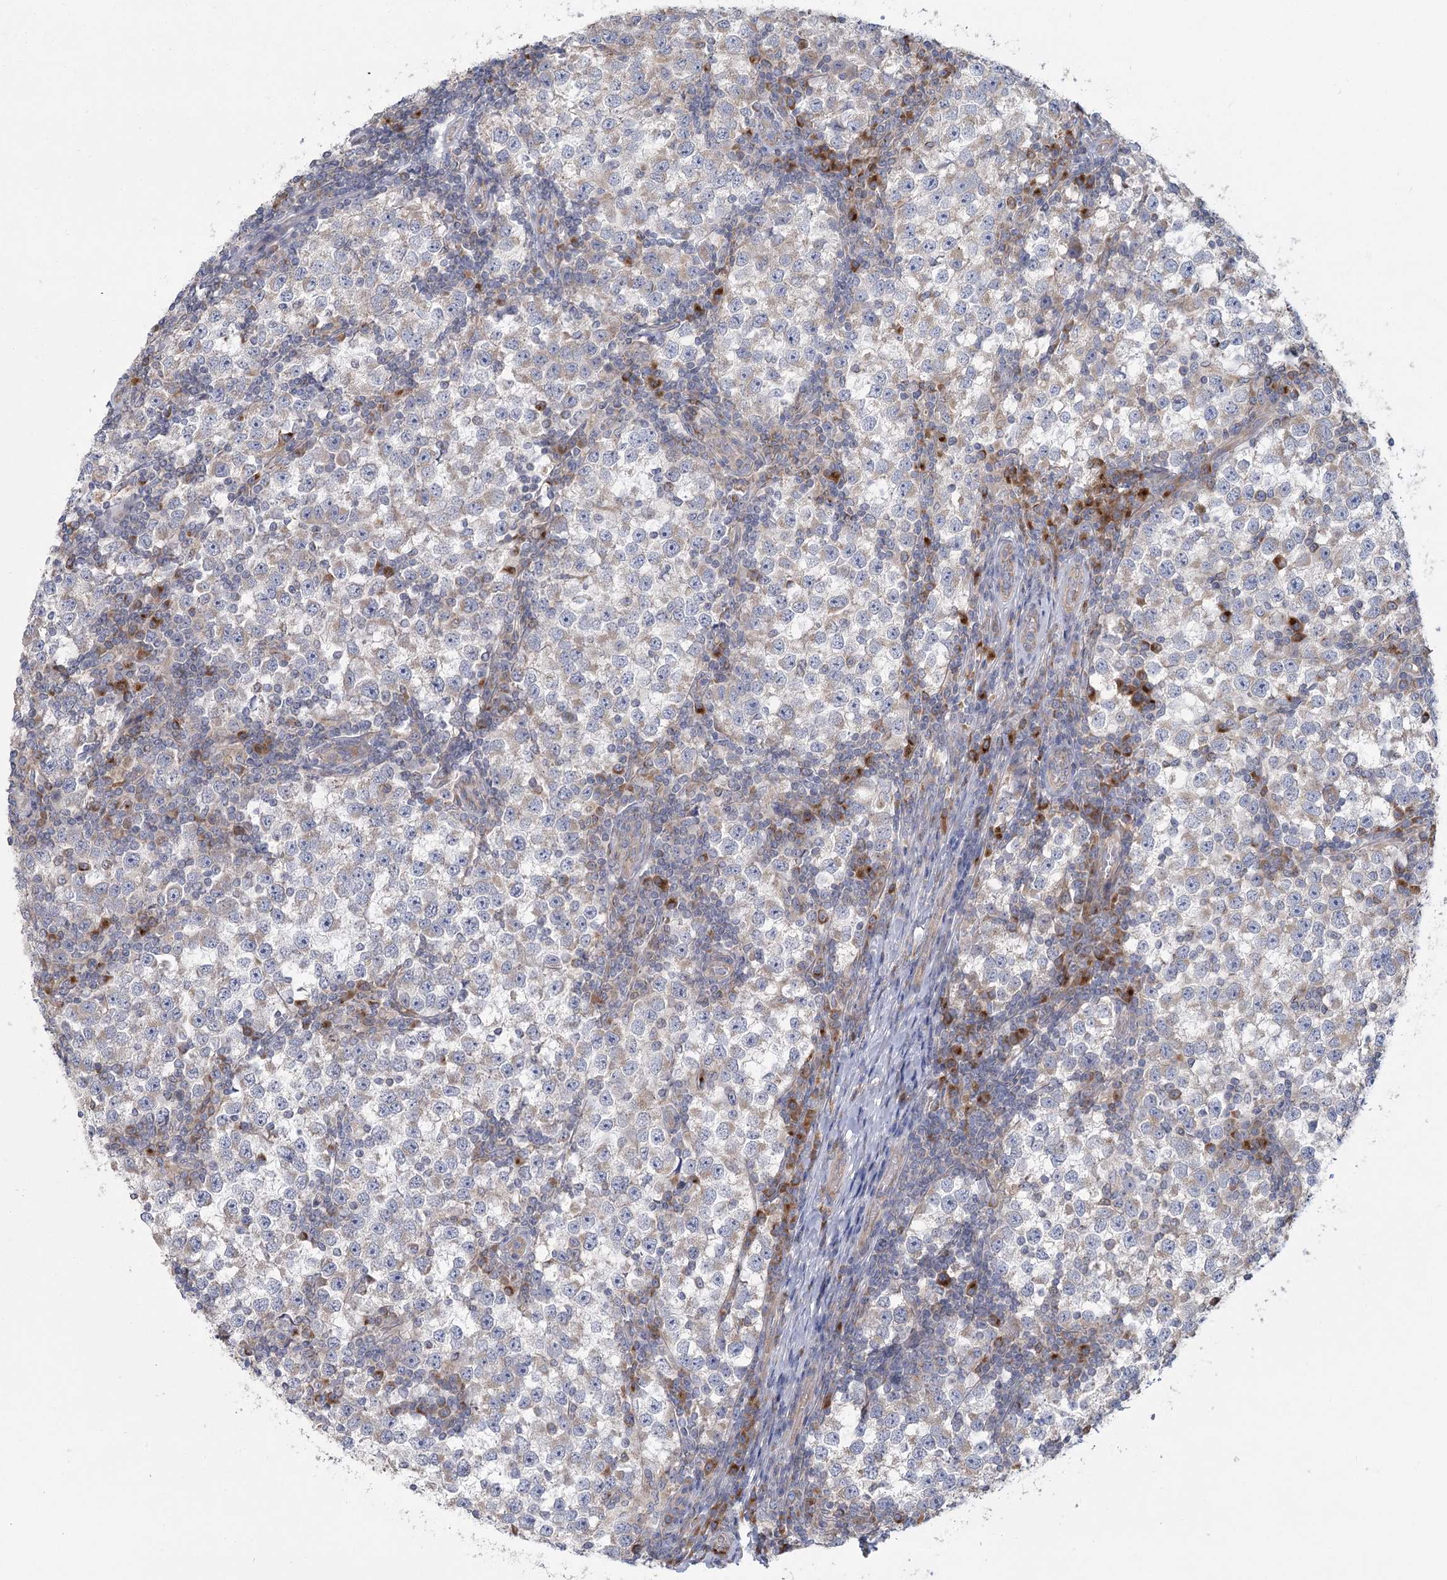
{"staining": {"intensity": "negative", "quantity": "none", "location": "none"}, "tissue": "testis cancer", "cell_type": "Tumor cells", "image_type": "cancer", "snomed": [{"axis": "morphology", "description": "Seminoma, NOS"}, {"axis": "topography", "description": "Testis"}], "caption": "Testis seminoma stained for a protein using IHC shows no staining tumor cells.", "gene": "CNTLN", "patient": {"sex": "male", "age": 65}}